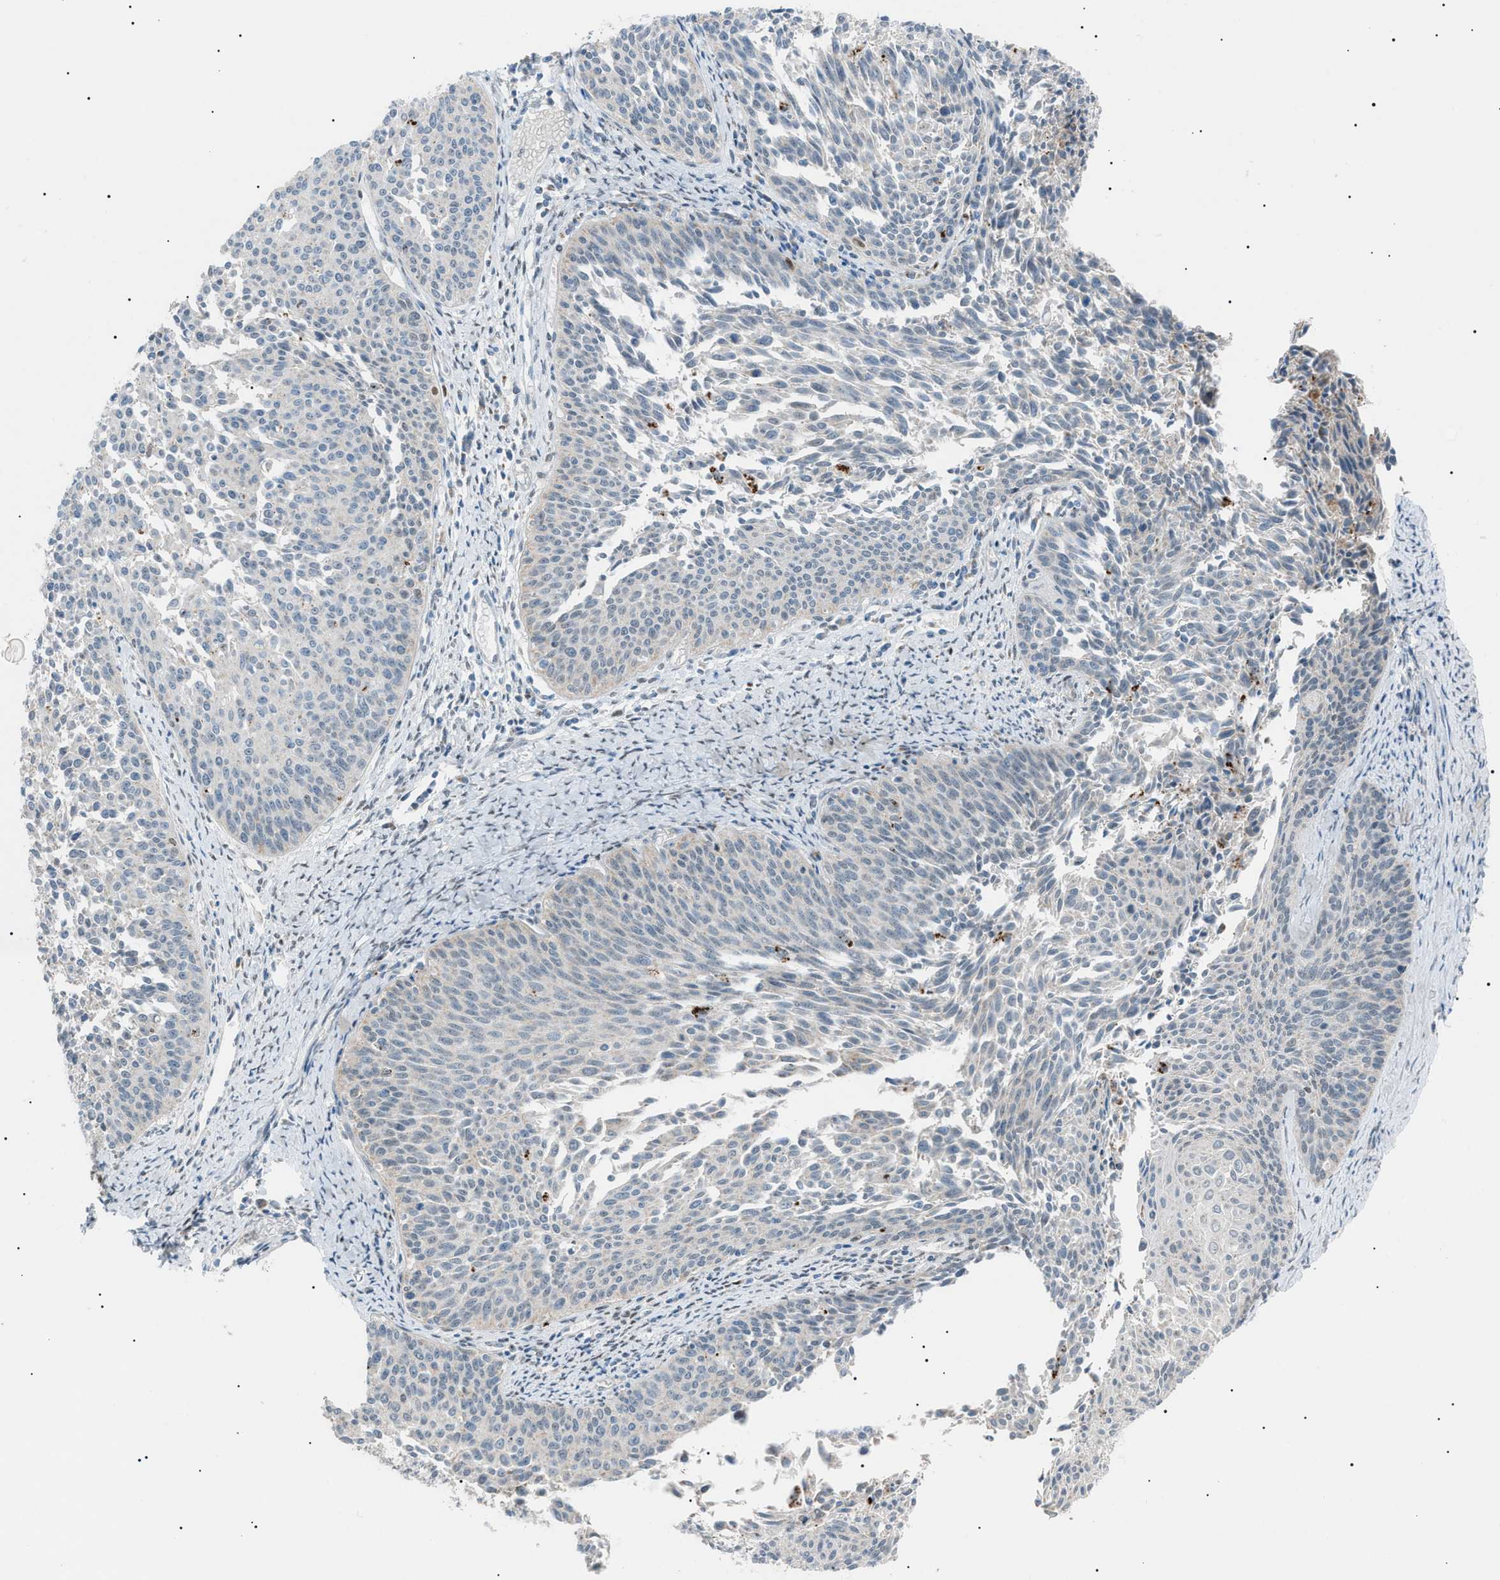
{"staining": {"intensity": "negative", "quantity": "none", "location": "none"}, "tissue": "cervical cancer", "cell_type": "Tumor cells", "image_type": "cancer", "snomed": [{"axis": "morphology", "description": "Squamous cell carcinoma, NOS"}, {"axis": "topography", "description": "Cervix"}], "caption": "Histopathology image shows no significant protein expression in tumor cells of squamous cell carcinoma (cervical).", "gene": "ZNF516", "patient": {"sex": "female", "age": 55}}